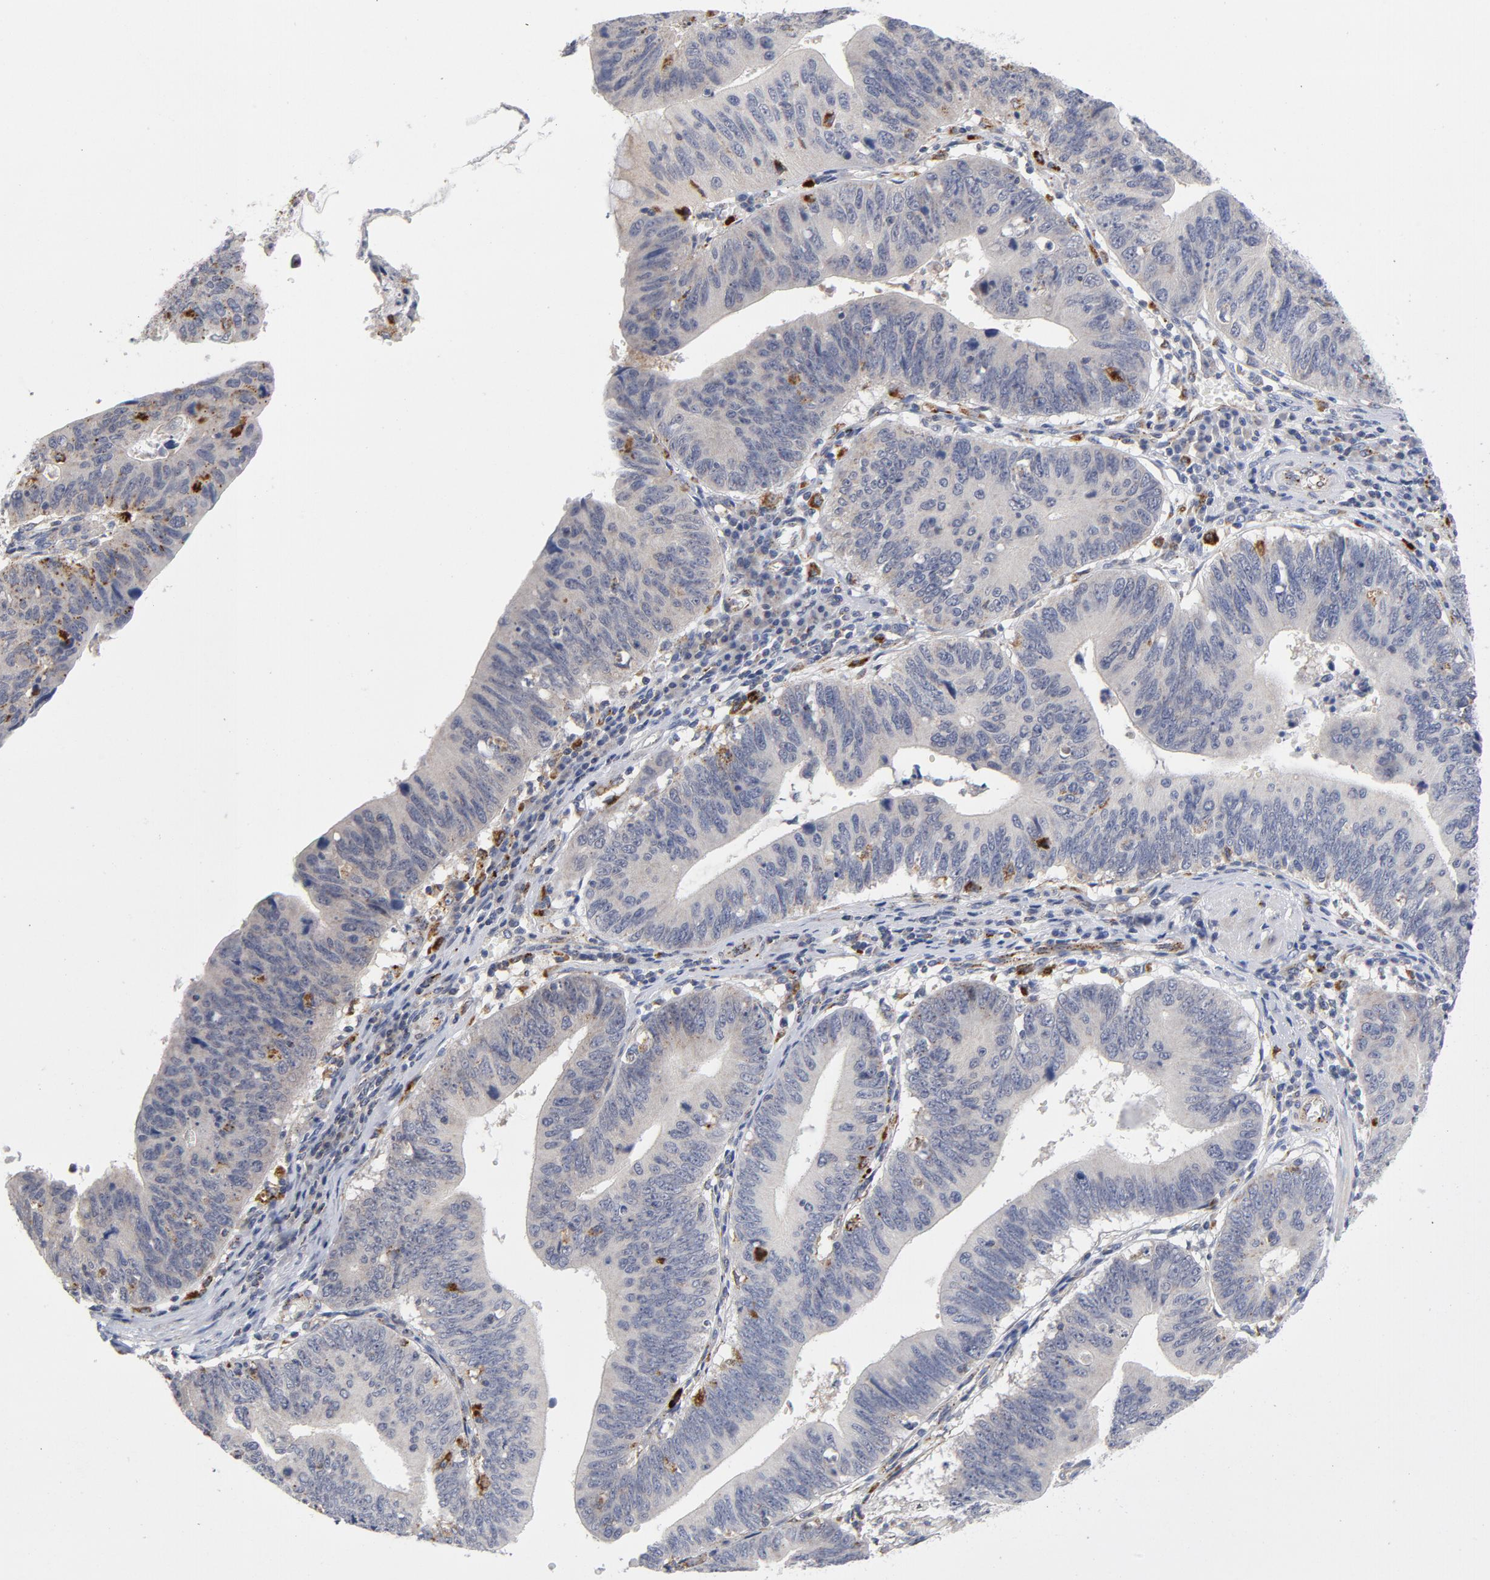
{"staining": {"intensity": "moderate", "quantity": "<25%", "location": "cytoplasmic/membranous"}, "tissue": "stomach cancer", "cell_type": "Tumor cells", "image_type": "cancer", "snomed": [{"axis": "morphology", "description": "Adenocarcinoma, NOS"}, {"axis": "topography", "description": "Stomach"}], "caption": "Protein expression analysis of human stomach cancer reveals moderate cytoplasmic/membranous positivity in about <25% of tumor cells.", "gene": "AKT2", "patient": {"sex": "male", "age": 59}}